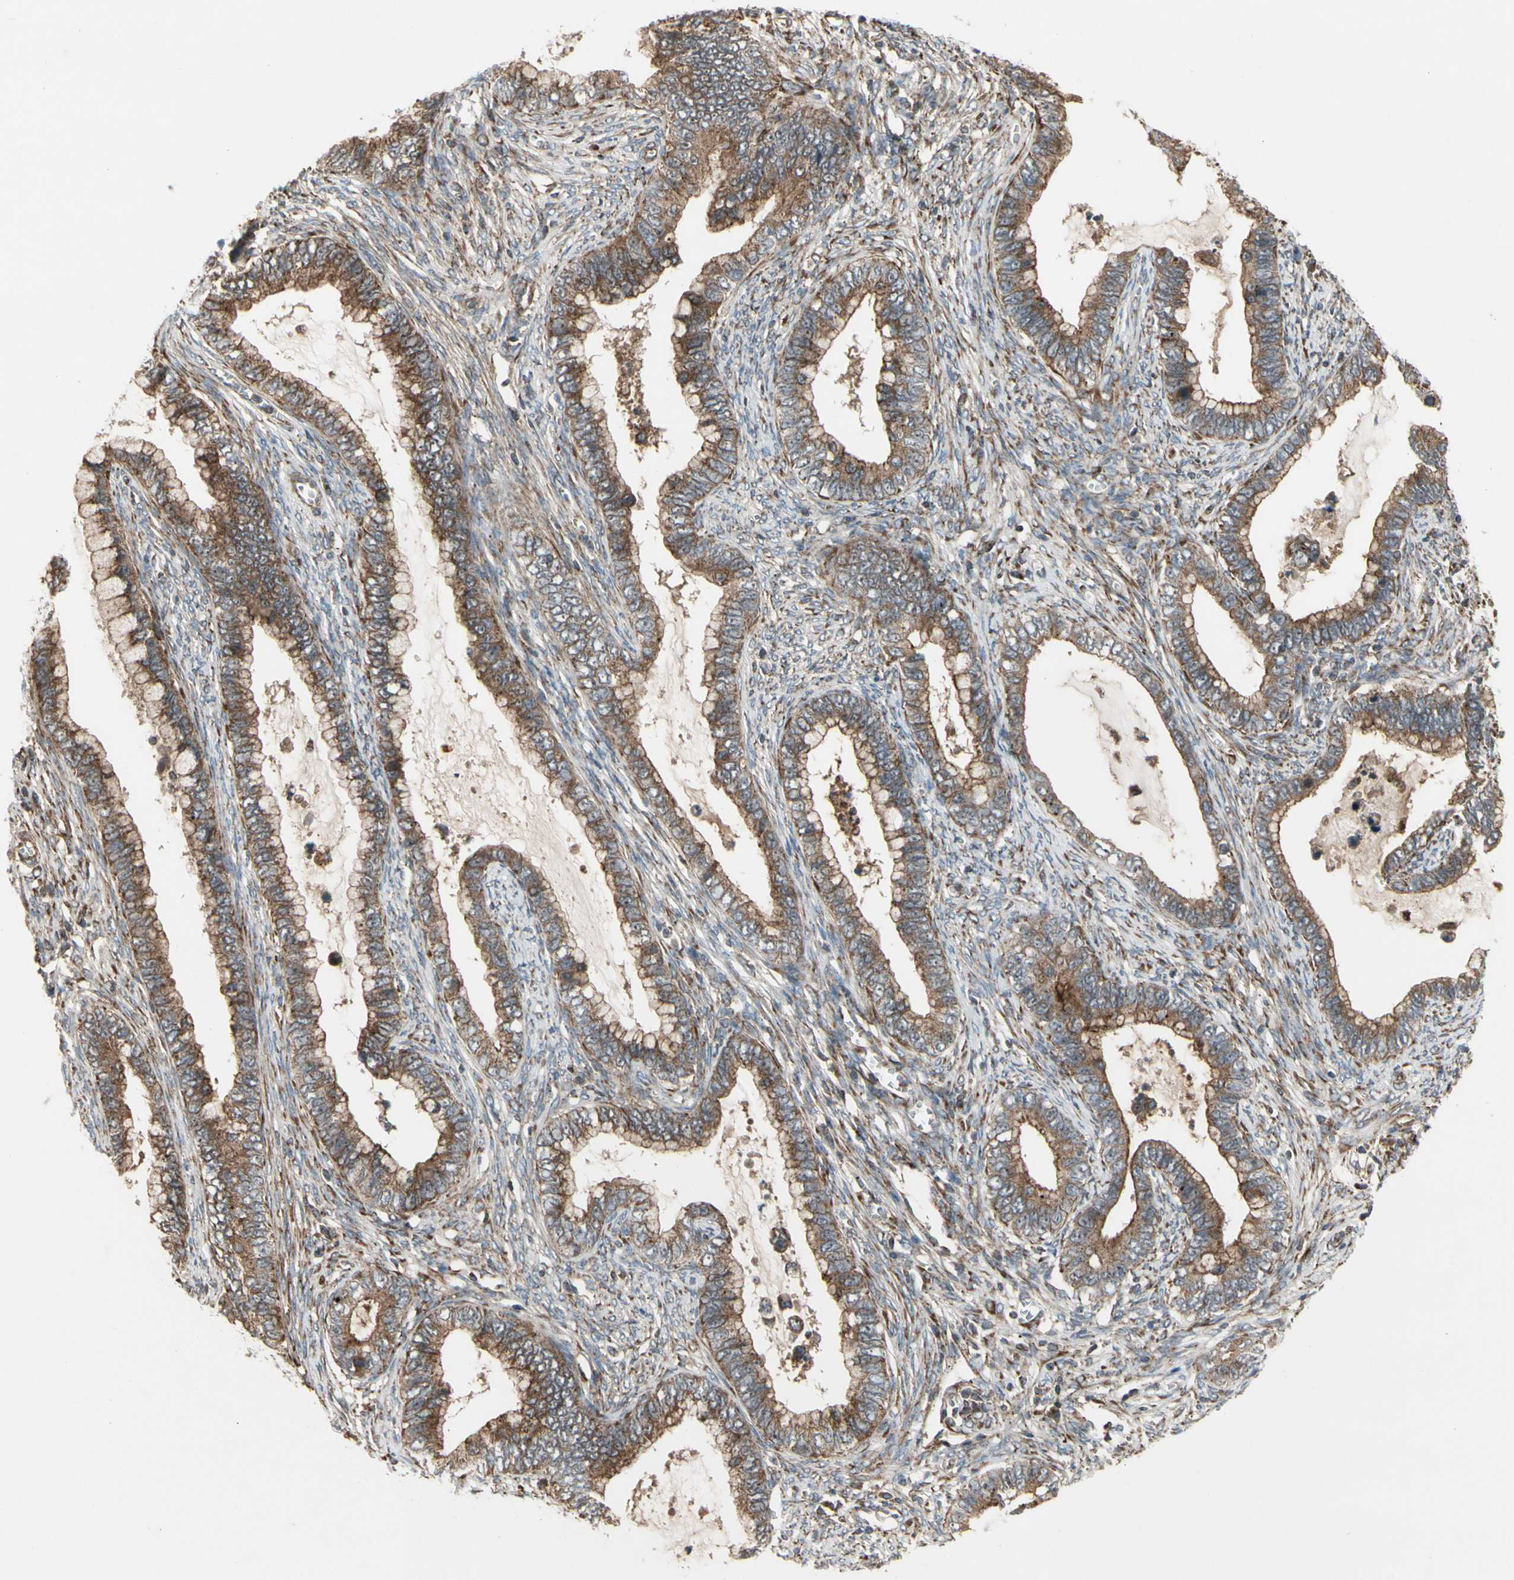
{"staining": {"intensity": "moderate", "quantity": ">75%", "location": "cytoplasmic/membranous"}, "tissue": "cervical cancer", "cell_type": "Tumor cells", "image_type": "cancer", "snomed": [{"axis": "morphology", "description": "Adenocarcinoma, NOS"}, {"axis": "topography", "description": "Cervix"}], "caption": "A medium amount of moderate cytoplasmic/membranous positivity is appreciated in approximately >75% of tumor cells in cervical cancer (adenocarcinoma) tissue. The protein is stained brown, and the nuclei are stained in blue (DAB IHC with brightfield microscopy, high magnification).", "gene": "SLC39A9", "patient": {"sex": "female", "age": 44}}